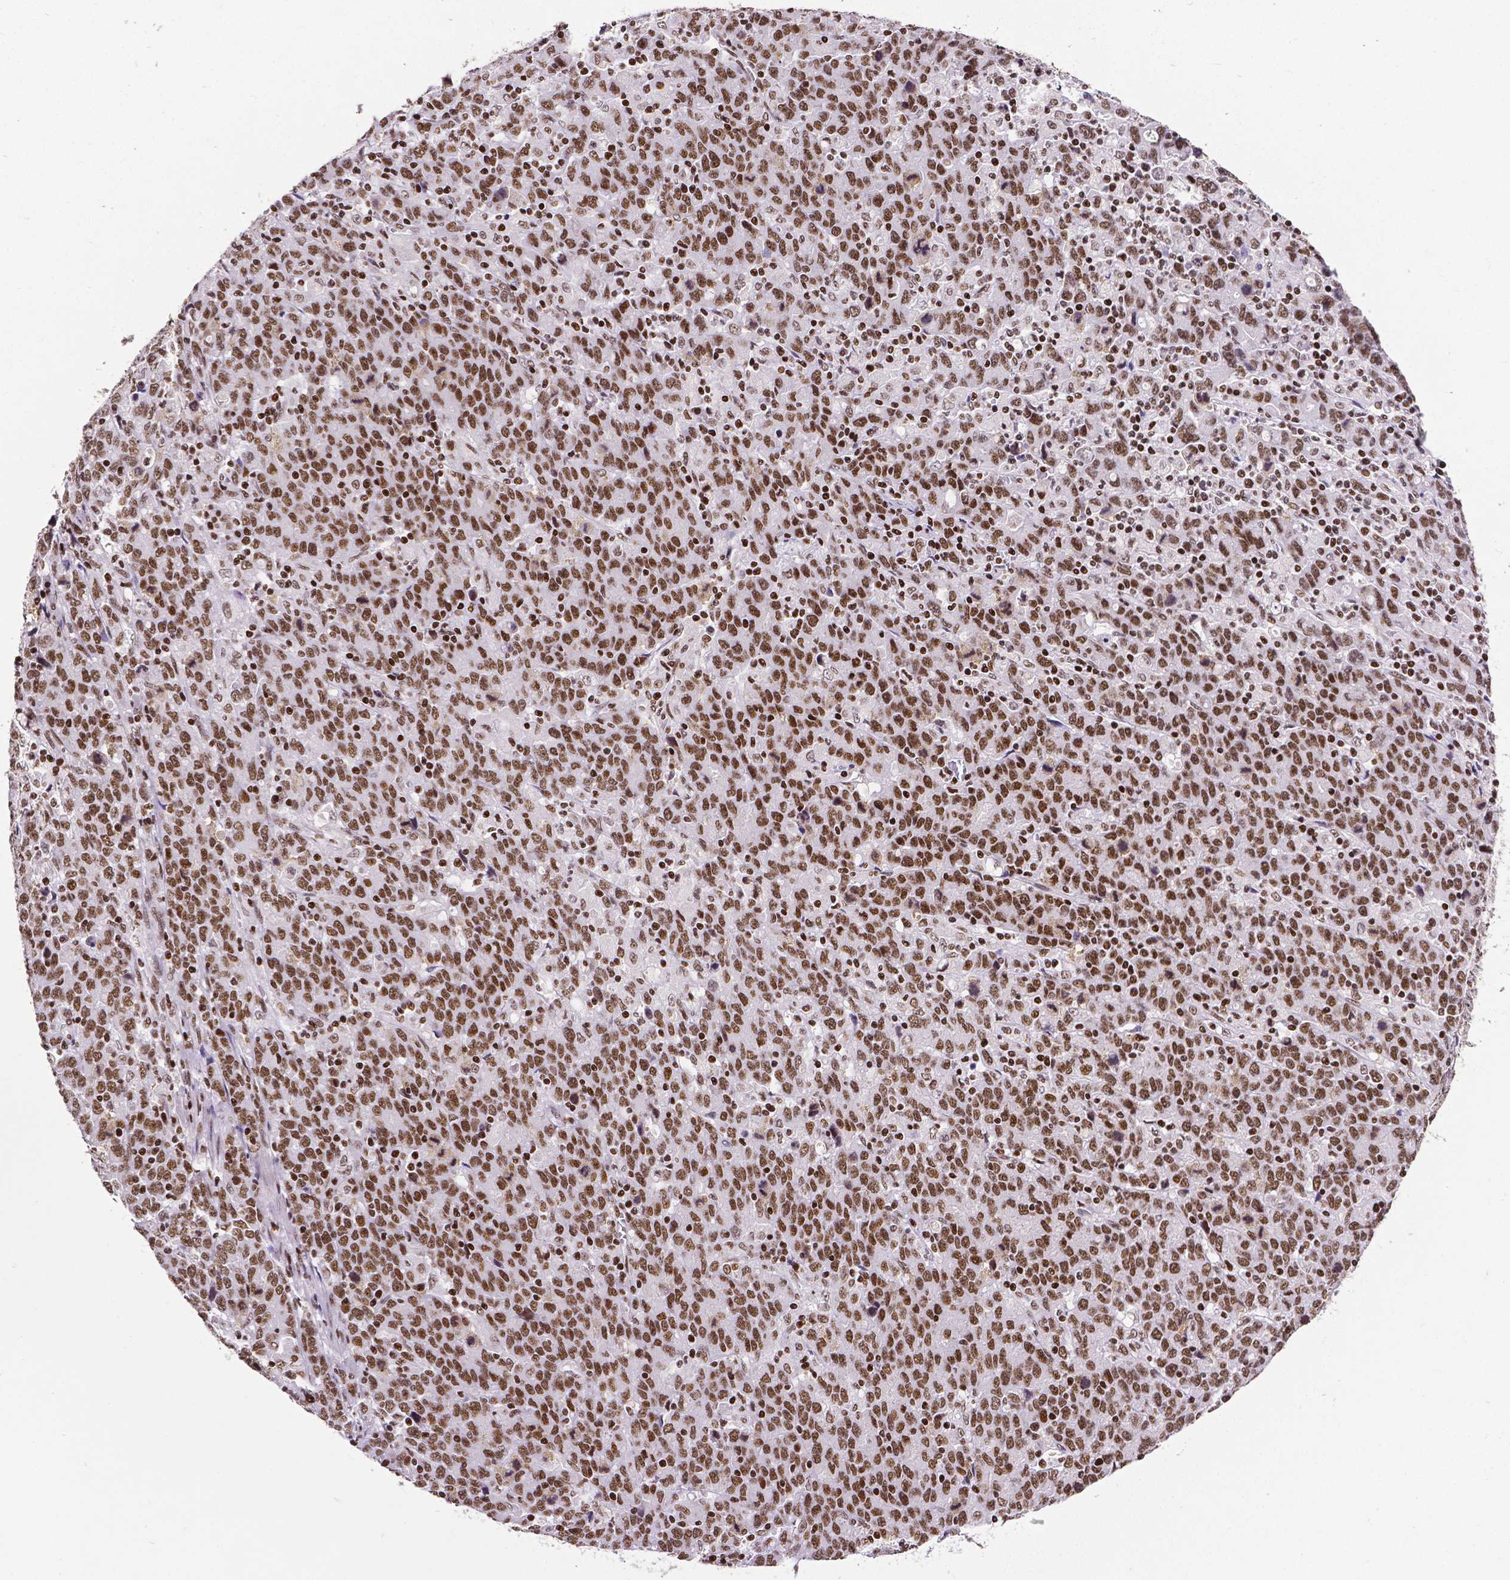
{"staining": {"intensity": "moderate", "quantity": ">75%", "location": "nuclear"}, "tissue": "stomach cancer", "cell_type": "Tumor cells", "image_type": "cancer", "snomed": [{"axis": "morphology", "description": "Adenocarcinoma, NOS"}, {"axis": "topography", "description": "Stomach, upper"}], "caption": "Moderate nuclear expression for a protein is appreciated in about >75% of tumor cells of stomach cancer using IHC.", "gene": "CTCF", "patient": {"sex": "male", "age": 69}}